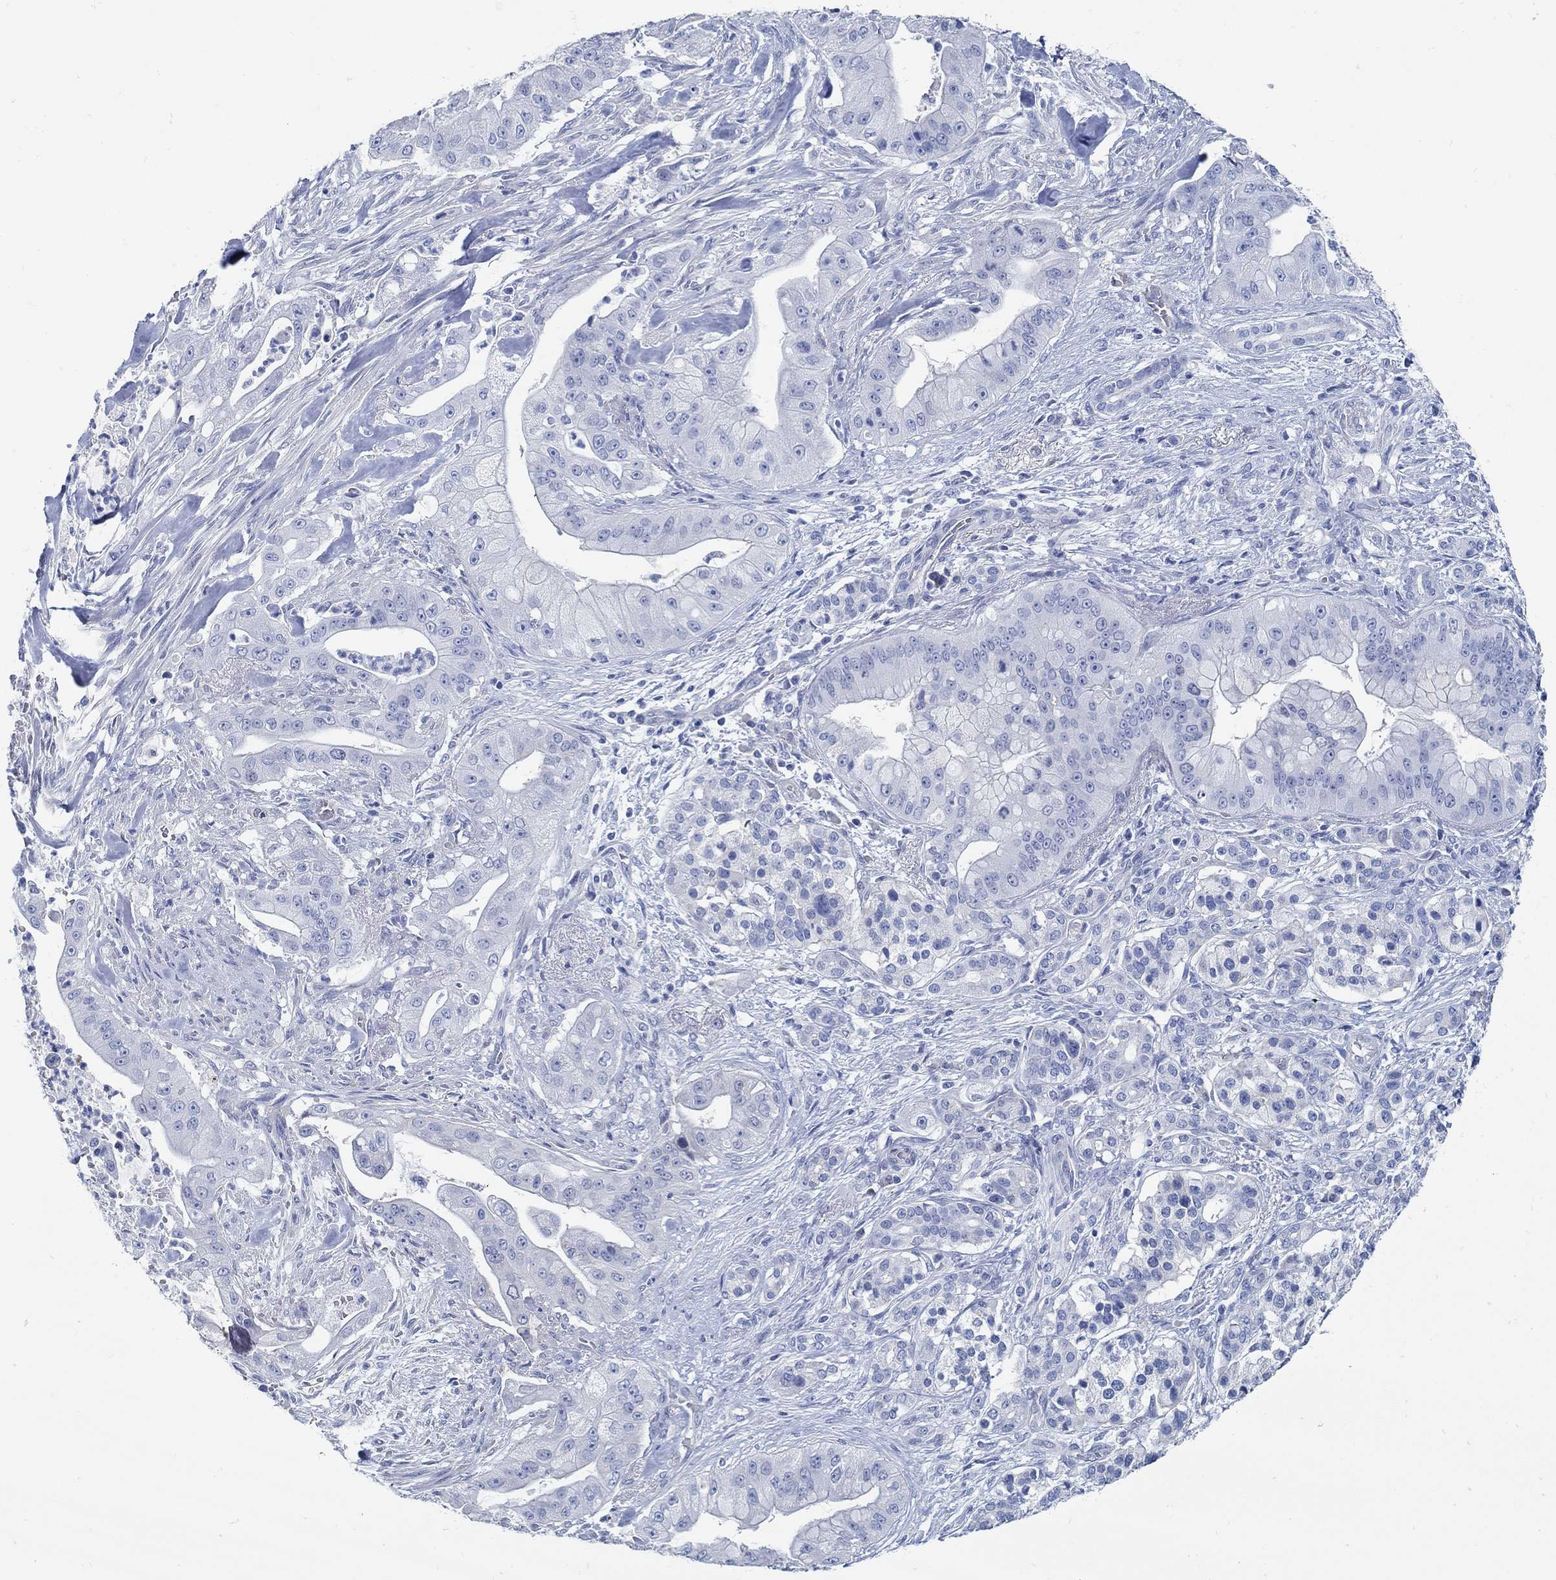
{"staining": {"intensity": "negative", "quantity": "none", "location": "none"}, "tissue": "pancreatic cancer", "cell_type": "Tumor cells", "image_type": "cancer", "snomed": [{"axis": "morphology", "description": "Normal tissue, NOS"}, {"axis": "morphology", "description": "Inflammation, NOS"}, {"axis": "morphology", "description": "Adenocarcinoma, NOS"}, {"axis": "topography", "description": "Pancreas"}], "caption": "Immunohistochemistry (IHC) of pancreatic cancer displays no expression in tumor cells. (Brightfield microscopy of DAB (3,3'-diaminobenzidine) immunohistochemistry at high magnification).", "gene": "C15orf39", "patient": {"sex": "male", "age": 57}}